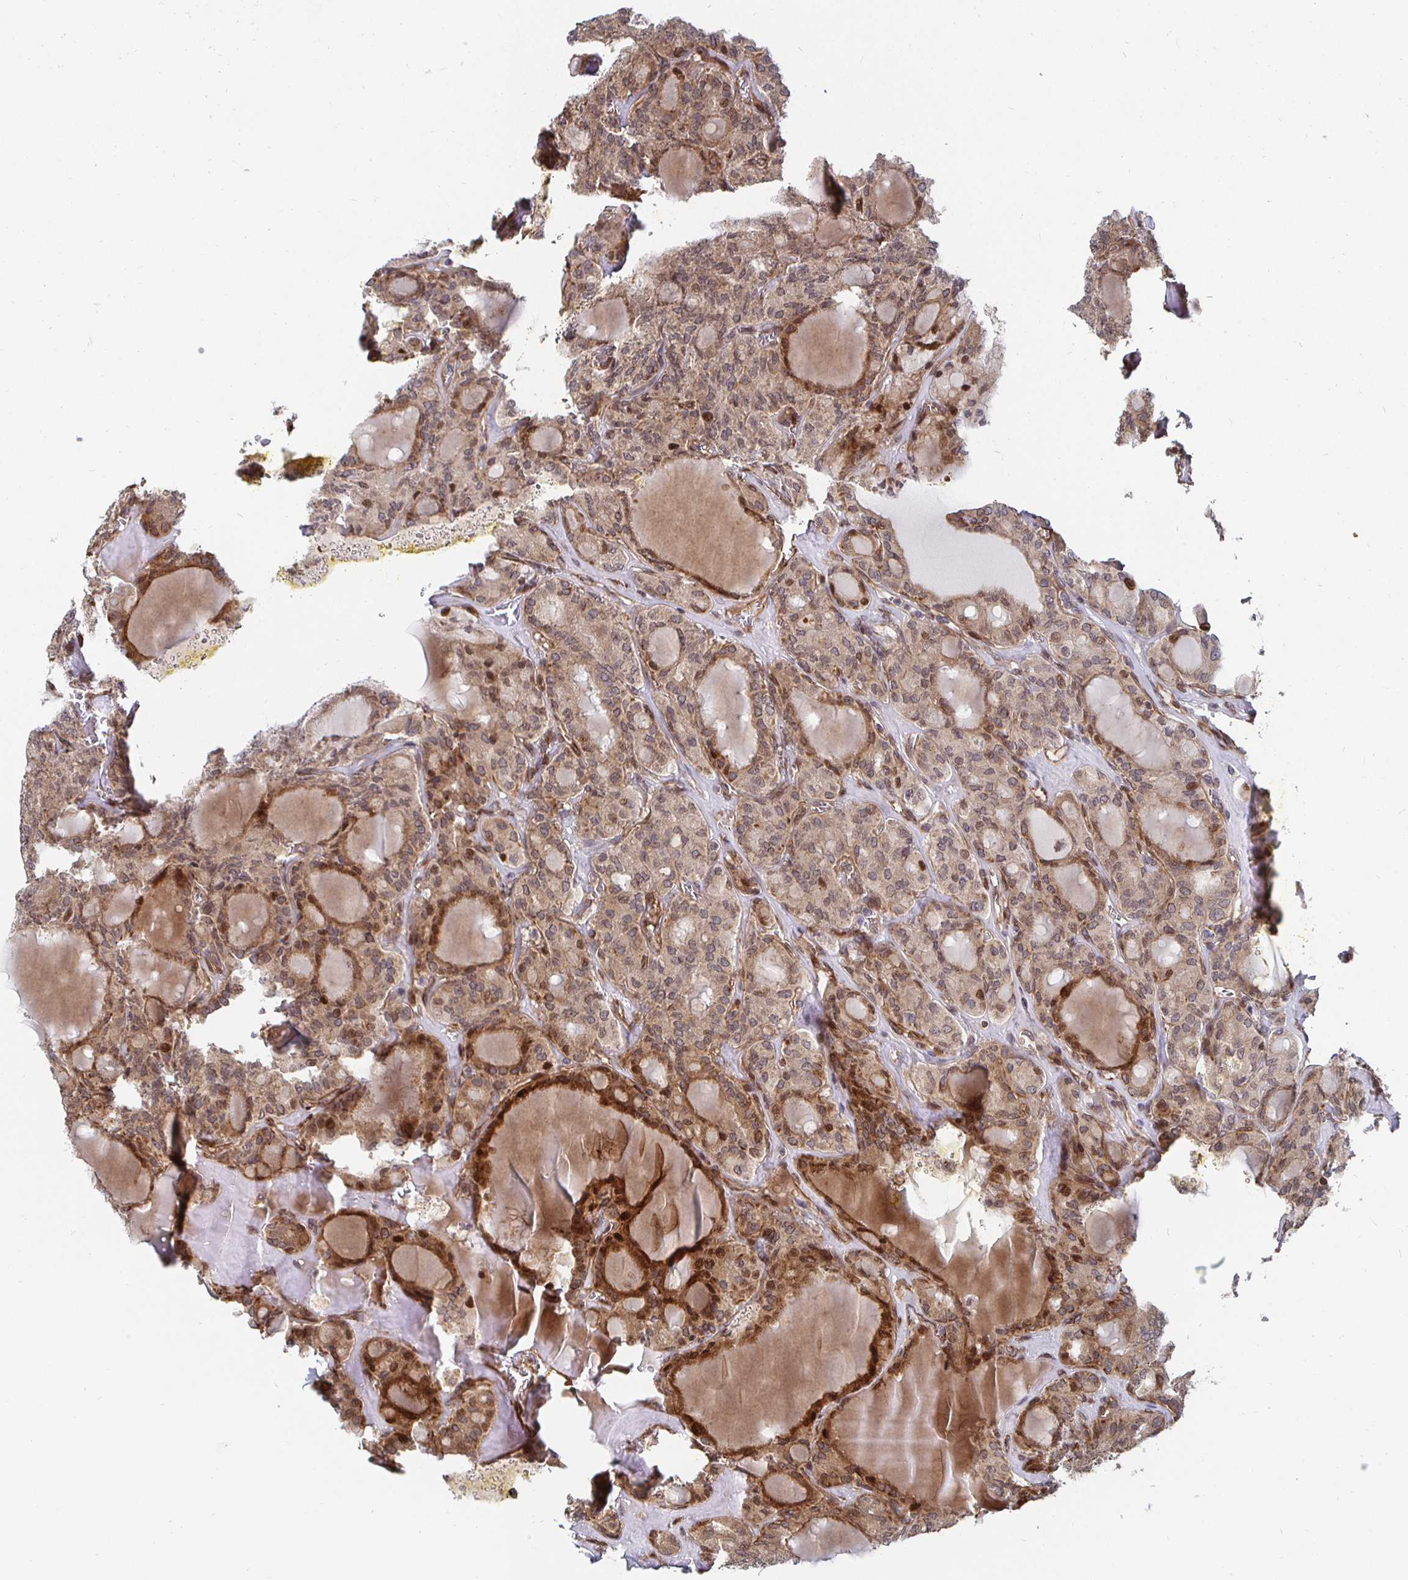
{"staining": {"intensity": "moderate", "quantity": "25%-75%", "location": "cytoplasmic/membranous"}, "tissue": "thyroid cancer", "cell_type": "Tumor cells", "image_type": "cancer", "snomed": [{"axis": "morphology", "description": "Papillary adenocarcinoma, NOS"}, {"axis": "topography", "description": "Thyroid gland"}], "caption": "Immunohistochemistry (IHC) (DAB) staining of thyroid cancer (papillary adenocarcinoma) exhibits moderate cytoplasmic/membranous protein positivity in approximately 25%-75% of tumor cells. The staining was performed using DAB (3,3'-diaminobenzidine) to visualize the protein expression in brown, while the nuclei were stained in blue with hematoxylin (Magnification: 20x).", "gene": "TBKBP1", "patient": {"sex": "male", "age": 87}}